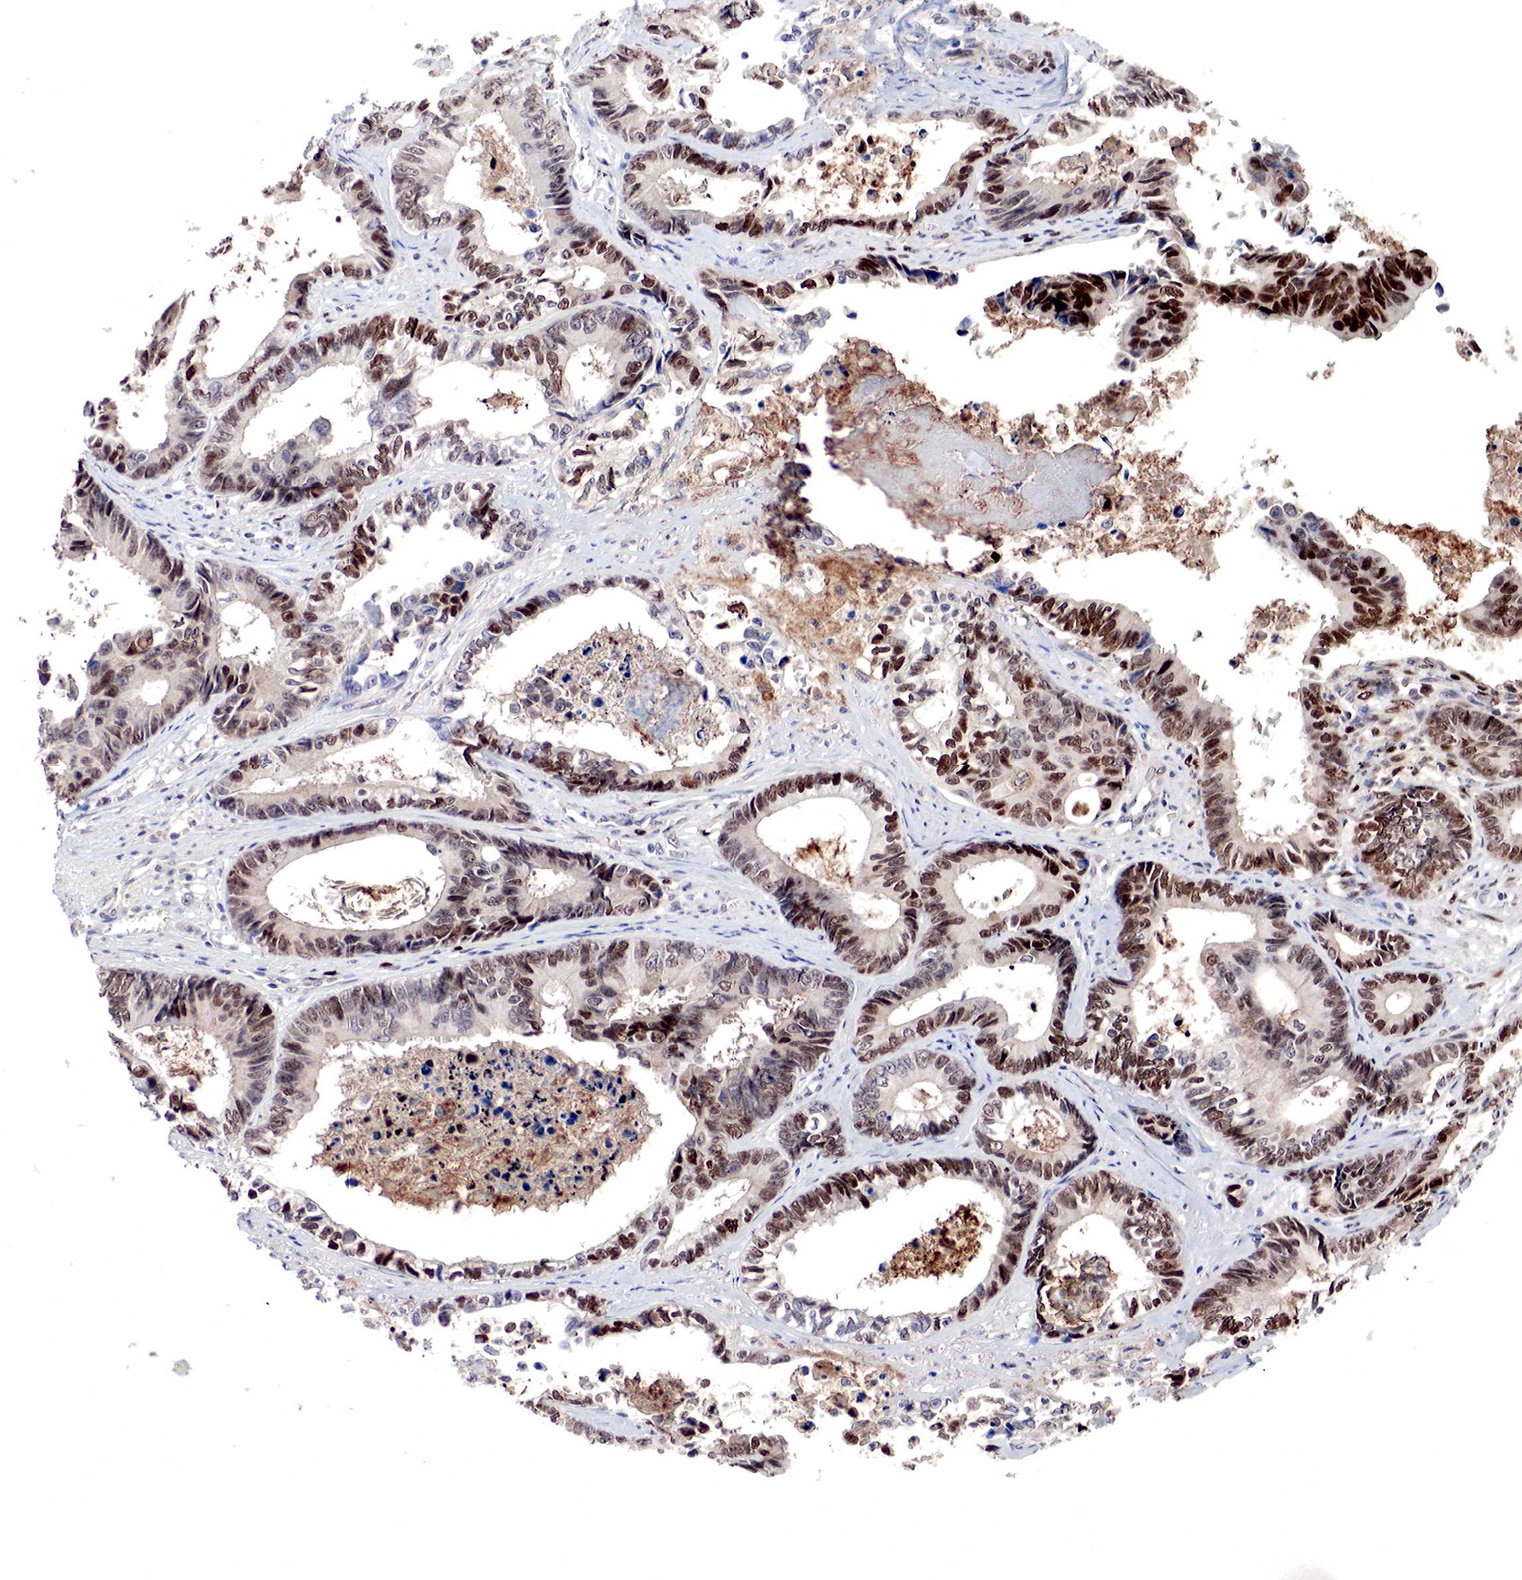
{"staining": {"intensity": "strong", "quantity": ">75%", "location": "nuclear"}, "tissue": "colorectal cancer", "cell_type": "Tumor cells", "image_type": "cancer", "snomed": [{"axis": "morphology", "description": "Adenocarcinoma, NOS"}, {"axis": "topography", "description": "Rectum"}], "caption": "Immunohistochemical staining of human colorectal cancer reveals strong nuclear protein staining in about >75% of tumor cells. The protein is shown in brown color, while the nuclei are stained blue.", "gene": "DACH2", "patient": {"sex": "female", "age": 98}}